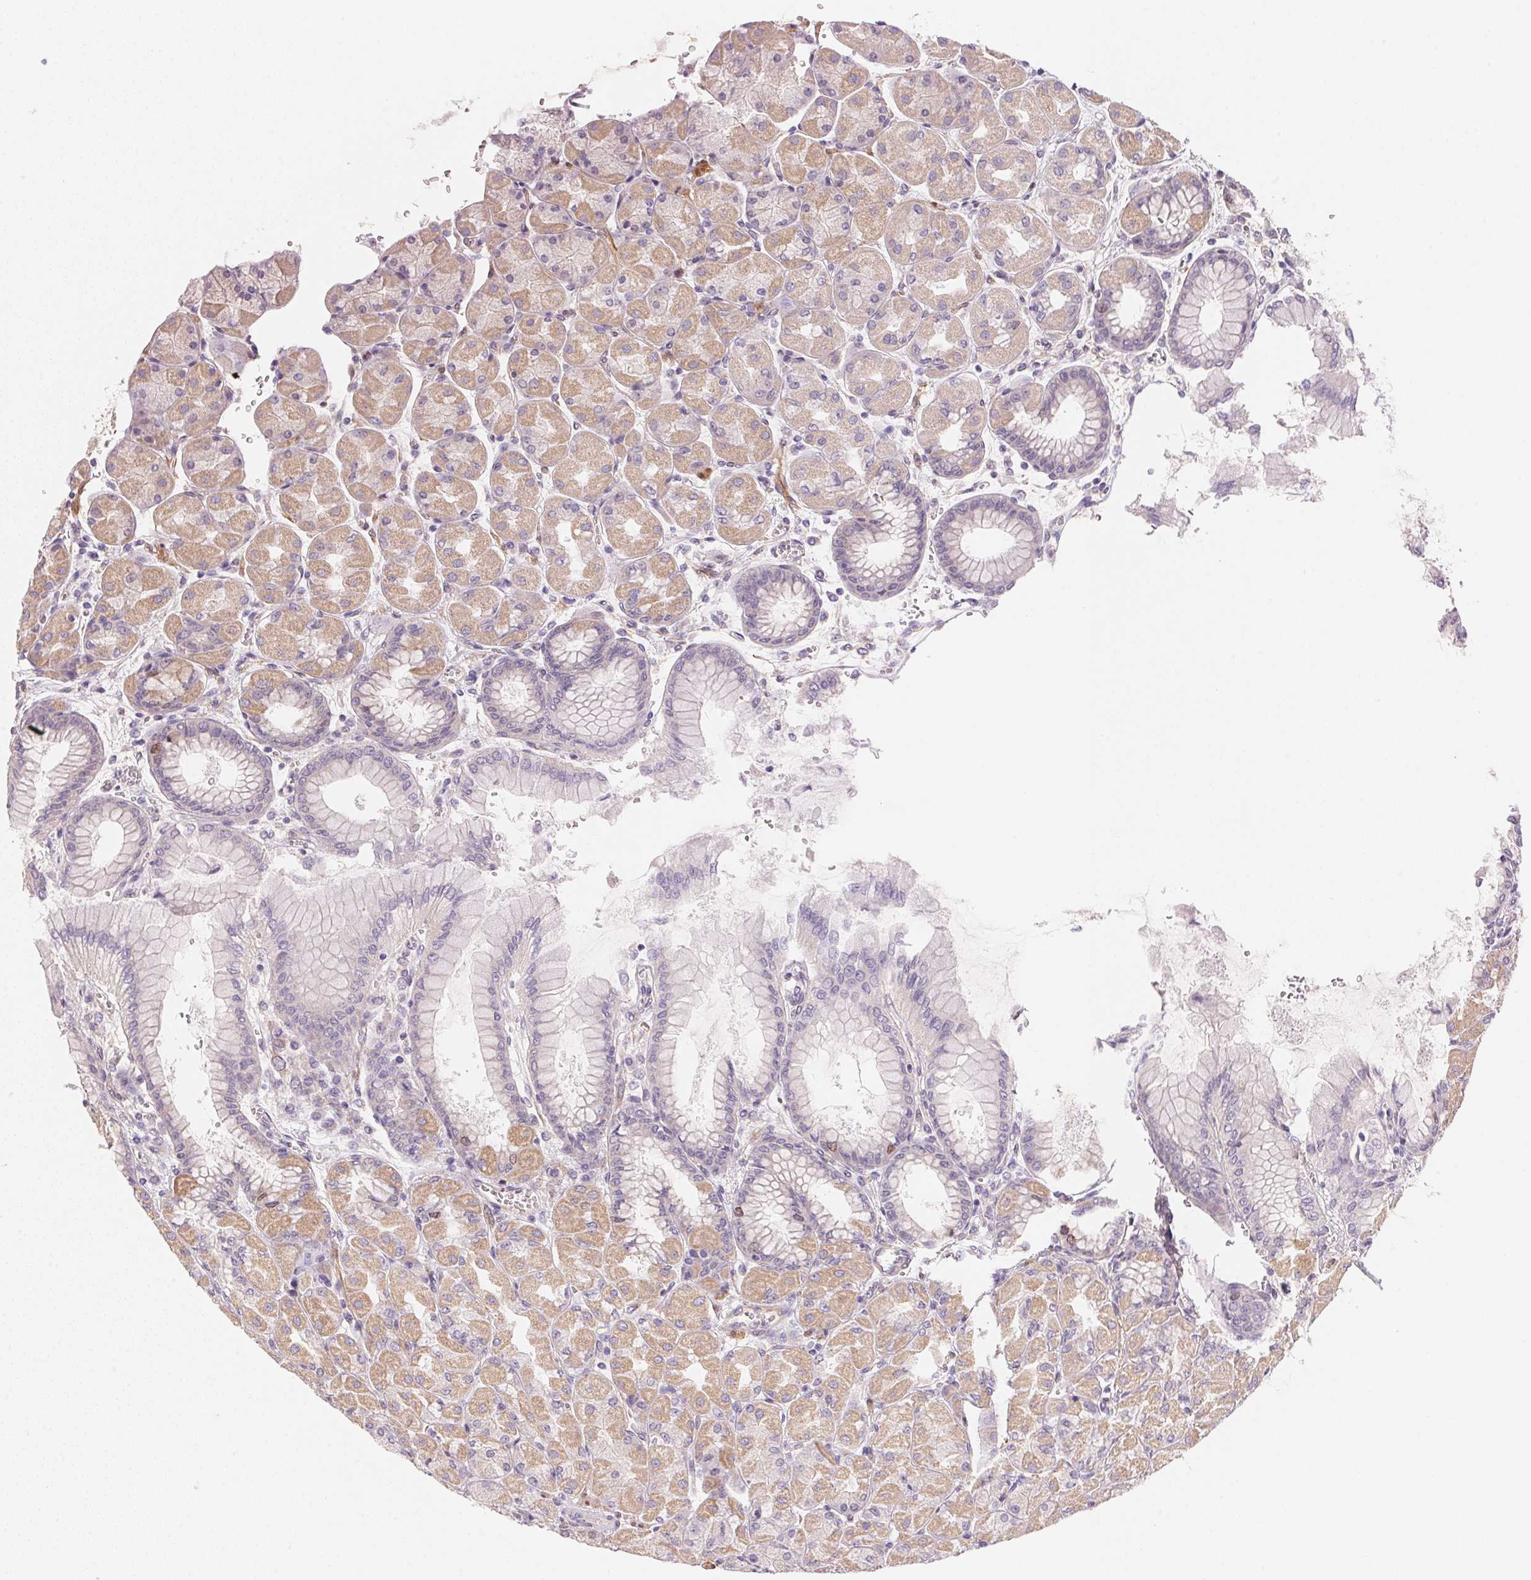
{"staining": {"intensity": "weak", "quantity": "25%-75%", "location": "cytoplasmic/membranous"}, "tissue": "stomach", "cell_type": "Glandular cells", "image_type": "normal", "snomed": [{"axis": "morphology", "description": "Normal tissue, NOS"}, {"axis": "topography", "description": "Stomach, upper"}], "caption": "Immunohistochemical staining of benign human stomach demonstrates low levels of weak cytoplasmic/membranous positivity in approximately 25%-75% of glandular cells. The staining was performed using DAB (3,3'-diaminobenzidine), with brown indicating positive protein expression. Nuclei are stained blue with hematoxylin.", "gene": "SMTN", "patient": {"sex": "female", "age": 56}}